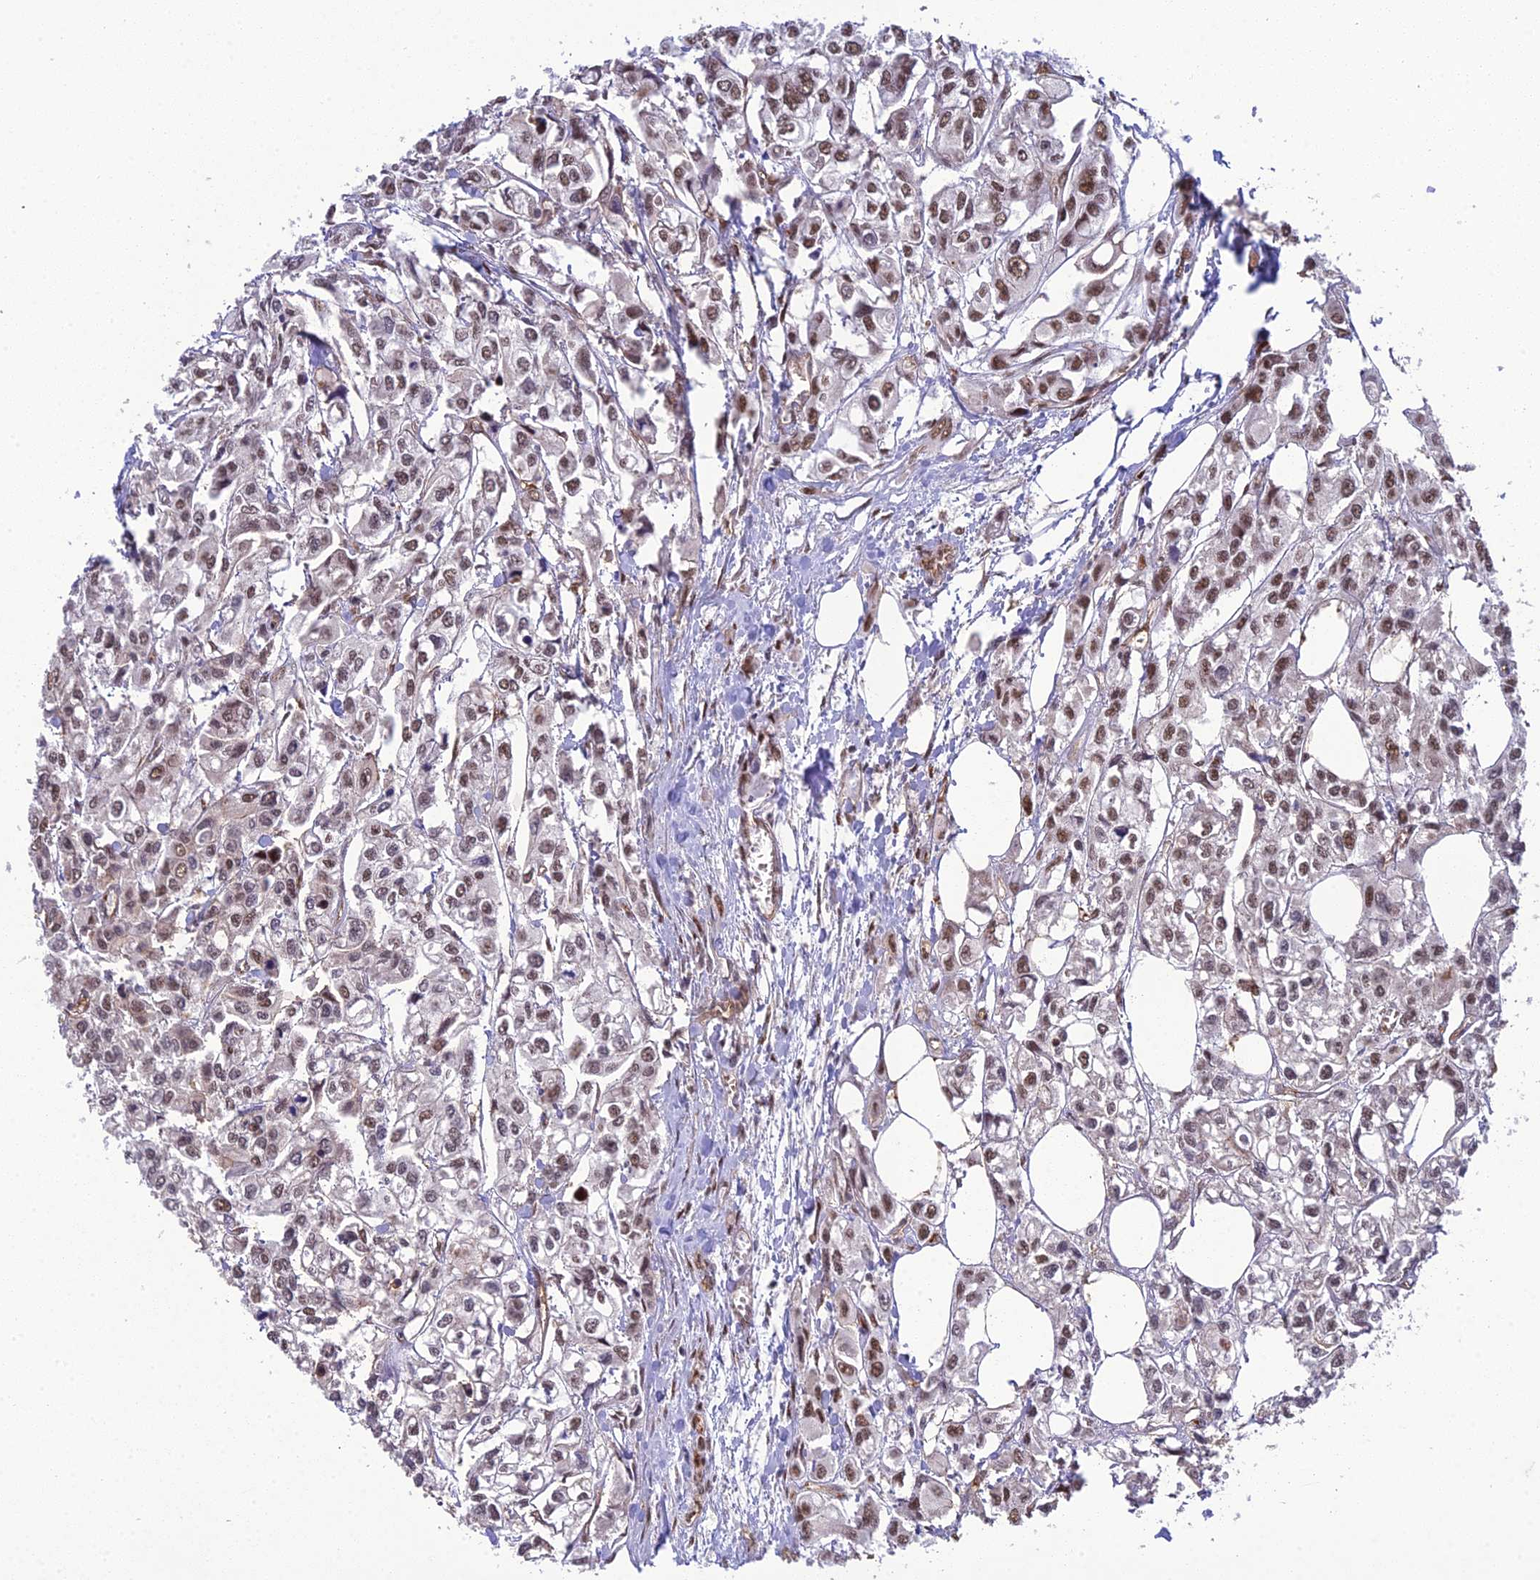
{"staining": {"intensity": "moderate", "quantity": "25%-75%", "location": "nuclear"}, "tissue": "urothelial cancer", "cell_type": "Tumor cells", "image_type": "cancer", "snomed": [{"axis": "morphology", "description": "Urothelial carcinoma, High grade"}, {"axis": "topography", "description": "Urinary bladder"}], "caption": "Protein expression analysis of urothelial cancer reveals moderate nuclear staining in approximately 25%-75% of tumor cells.", "gene": "RANBP3", "patient": {"sex": "male", "age": 67}}